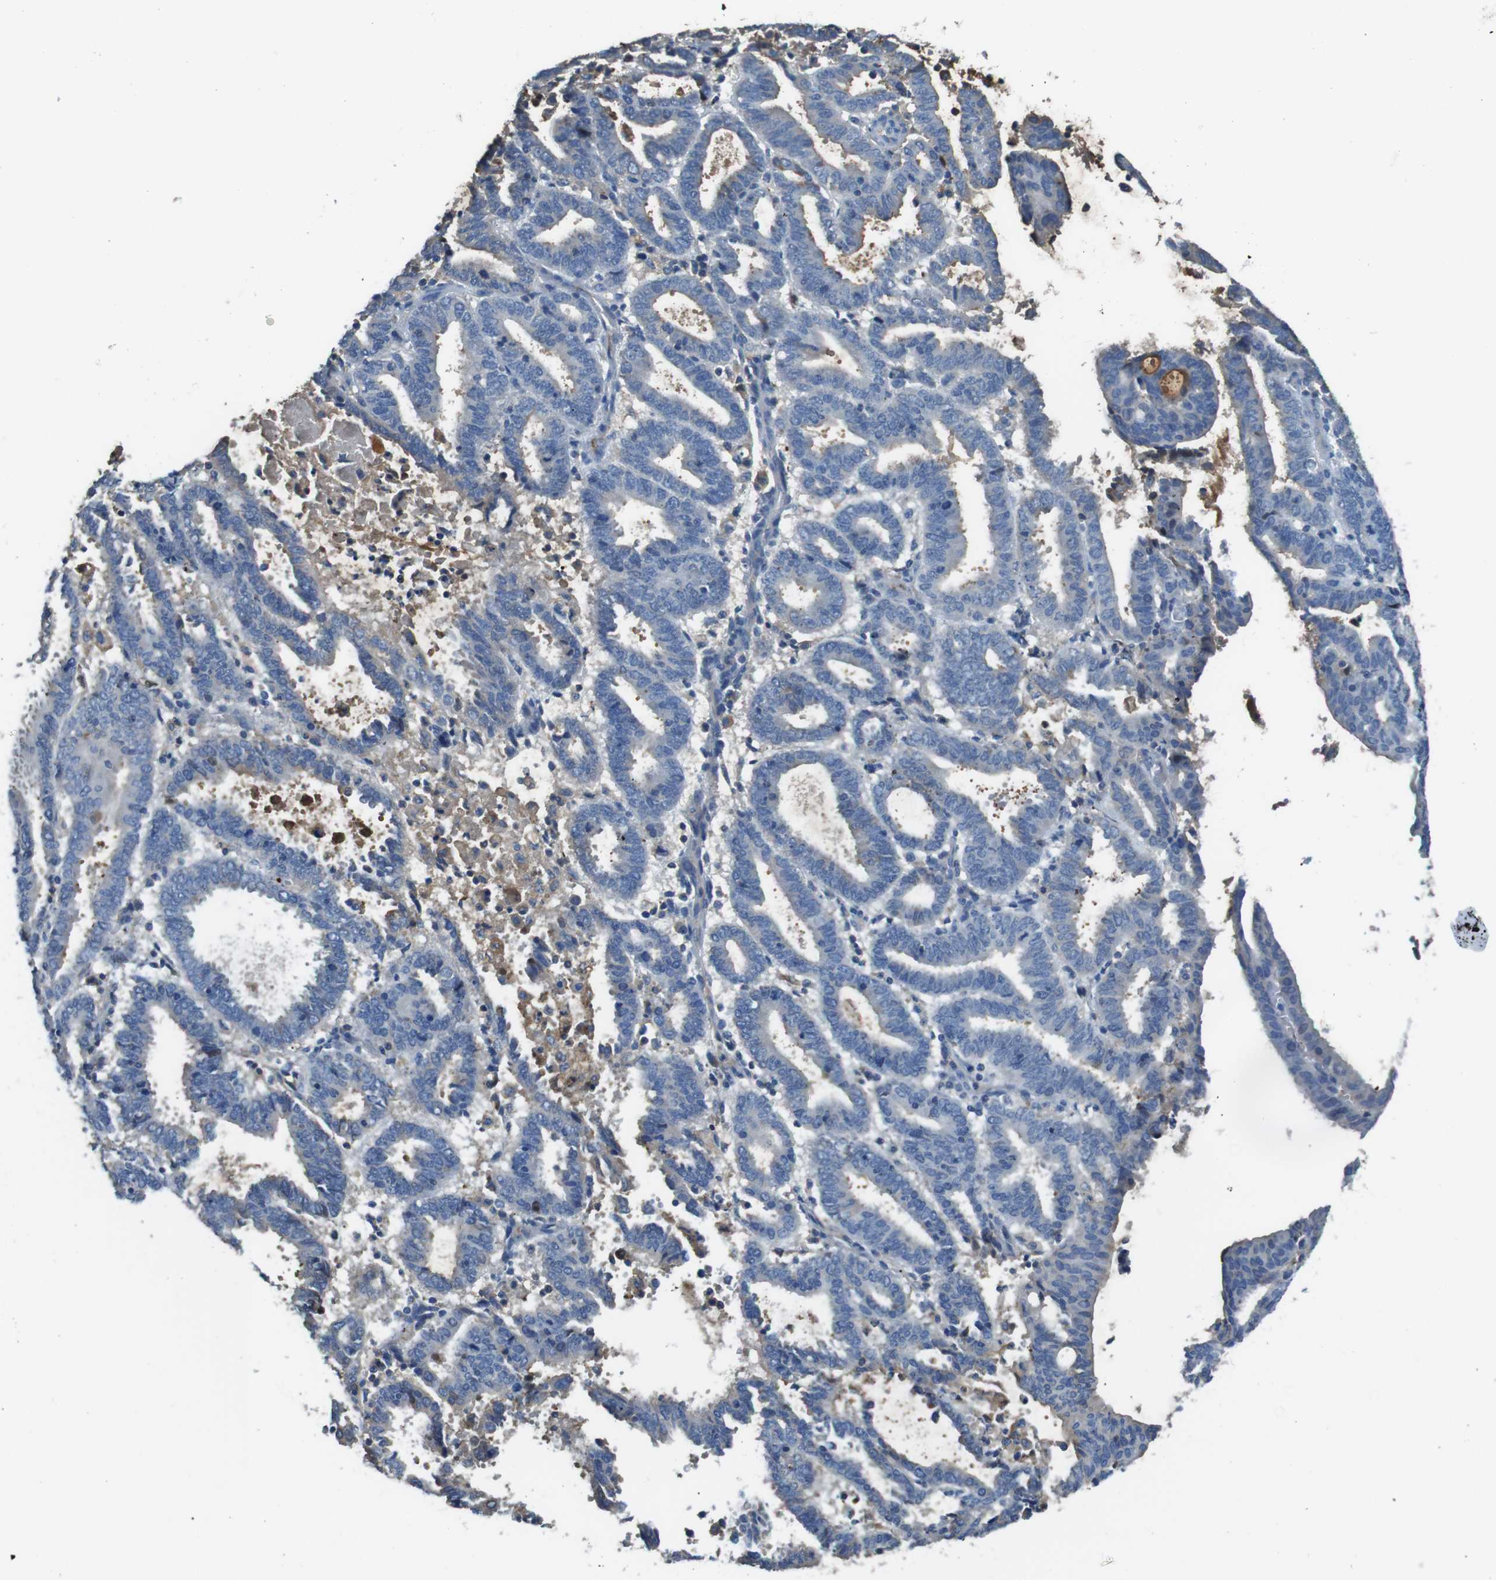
{"staining": {"intensity": "negative", "quantity": "none", "location": "none"}, "tissue": "endometrial cancer", "cell_type": "Tumor cells", "image_type": "cancer", "snomed": [{"axis": "morphology", "description": "Adenocarcinoma, NOS"}, {"axis": "topography", "description": "Uterus"}], "caption": "This is an immunohistochemistry (IHC) image of human endometrial cancer. There is no expression in tumor cells.", "gene": "TMPRSS15", "patient": {"sex": "female", "age": 83}}